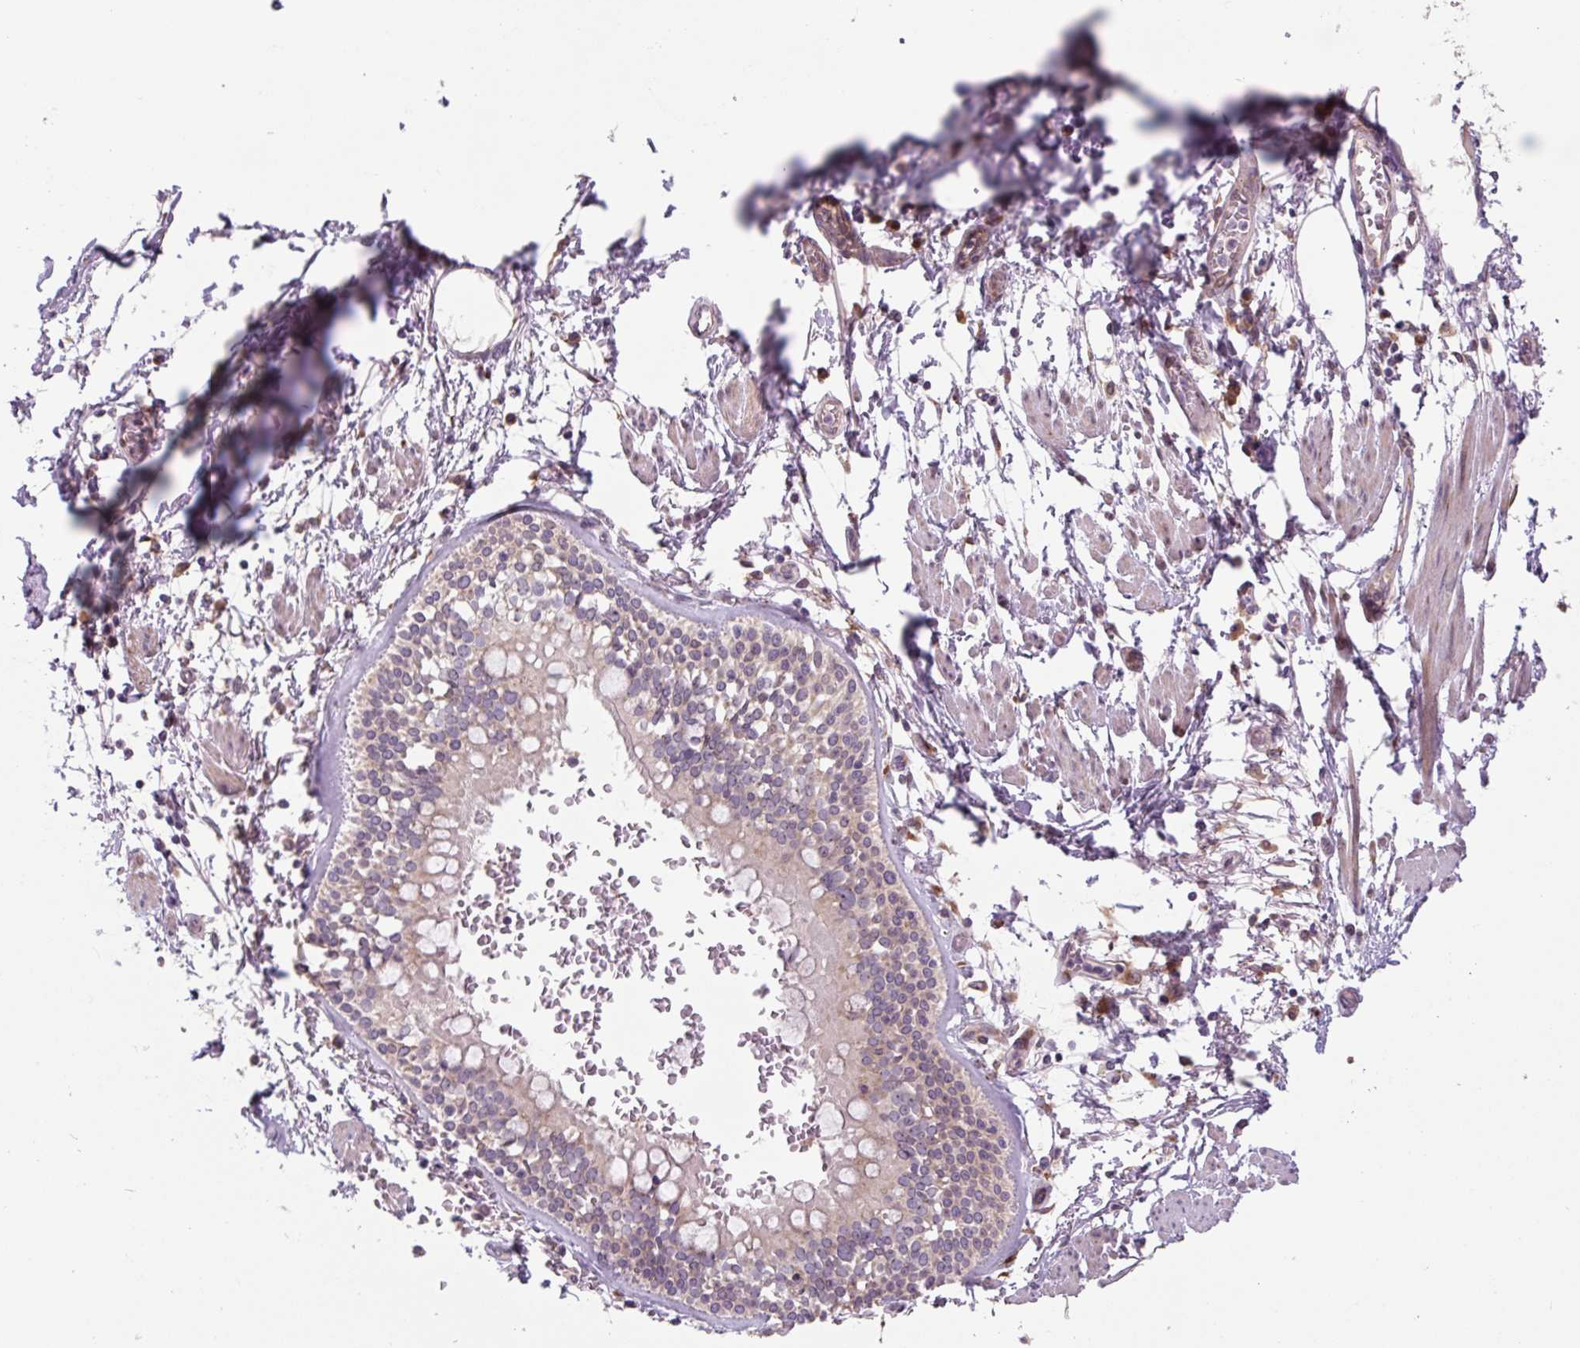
{"staining": {"intensity": "negative", "quantity": "none", "location": "none"}, "tissue": "adipose tissue", "cell_type": "Adipocytes", "image_type": "normal", "snomed": [{"axis": "morphology", "description": "Normal tissue, NOS"}, {"axis": "morphology", "description": "Degeneration, NOS"}, {"axis": "topography", "description": "Cartilage tissue"}, {"axis": "topography", "description": "Lung"}], "caption": "Immunohistochemistry (IHC) image of normal adipose tissue: adipose tissue stained with DAB shows no significant protein positivity in adipocytes.", "gene": "PLA2G4A", "patient": {"sex": "female", "age": 61}}